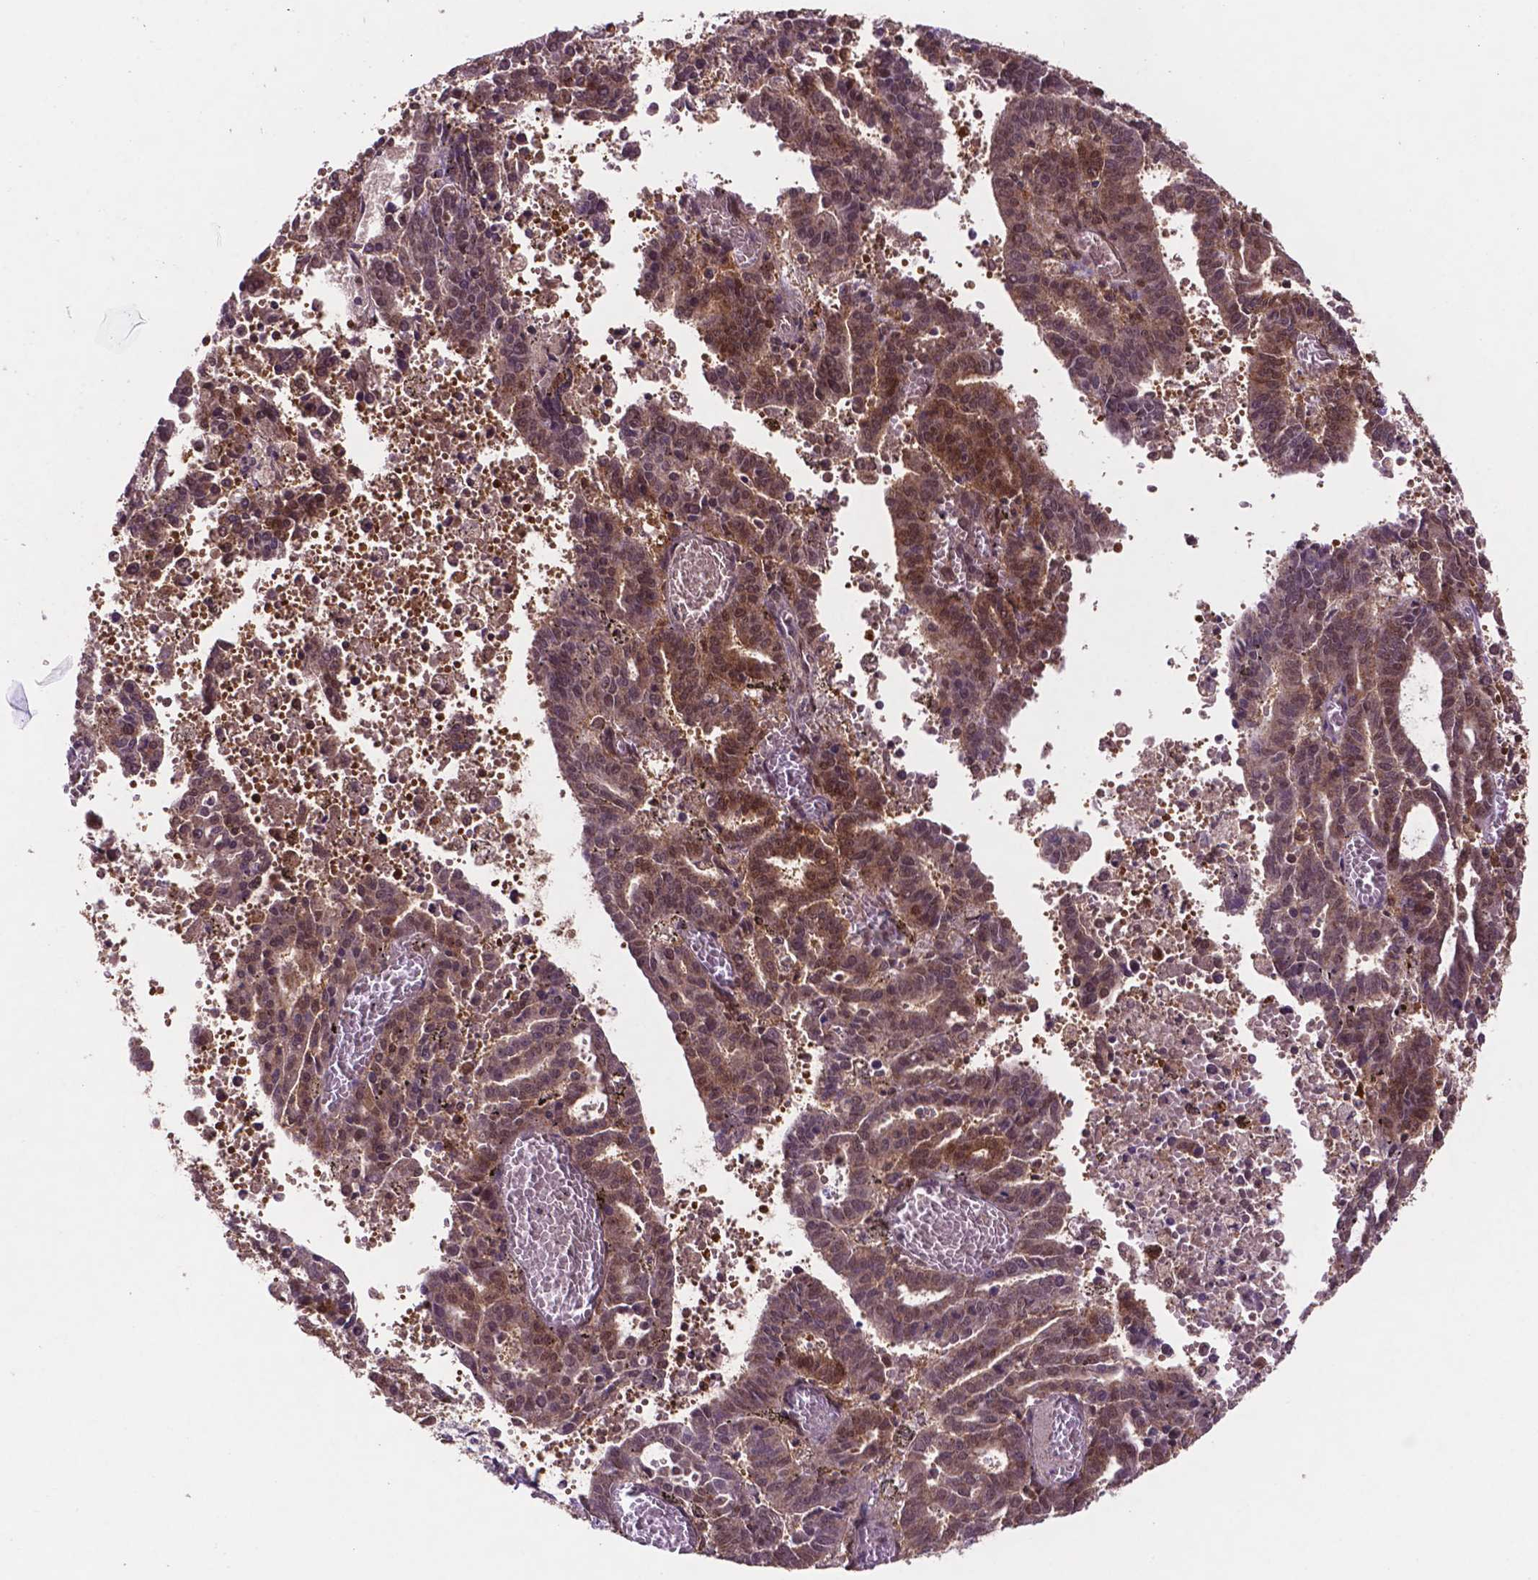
{"staining": {"intensity": "moderate", "quantity": ">75%", "location": "cytoplasmic/membranous,nuclear"}, "tissue": "endometrial cancer", "cell_type": "Tumor cells", "image_type": "cancer", "snomed": [{"axis": "morphology", "description": "Adenocarcinoma, NOS"}, {"axis": "topography", "description": "Uterus"}], "caption": "Human endometrial cancer stained with a brown dye exhibits moderate cytoplasmic/membranous and nuclear positive expression in about >75% of tumor cells.", "gene": "UBE2L6", "patient": {"sex": "female", "age": 83}}